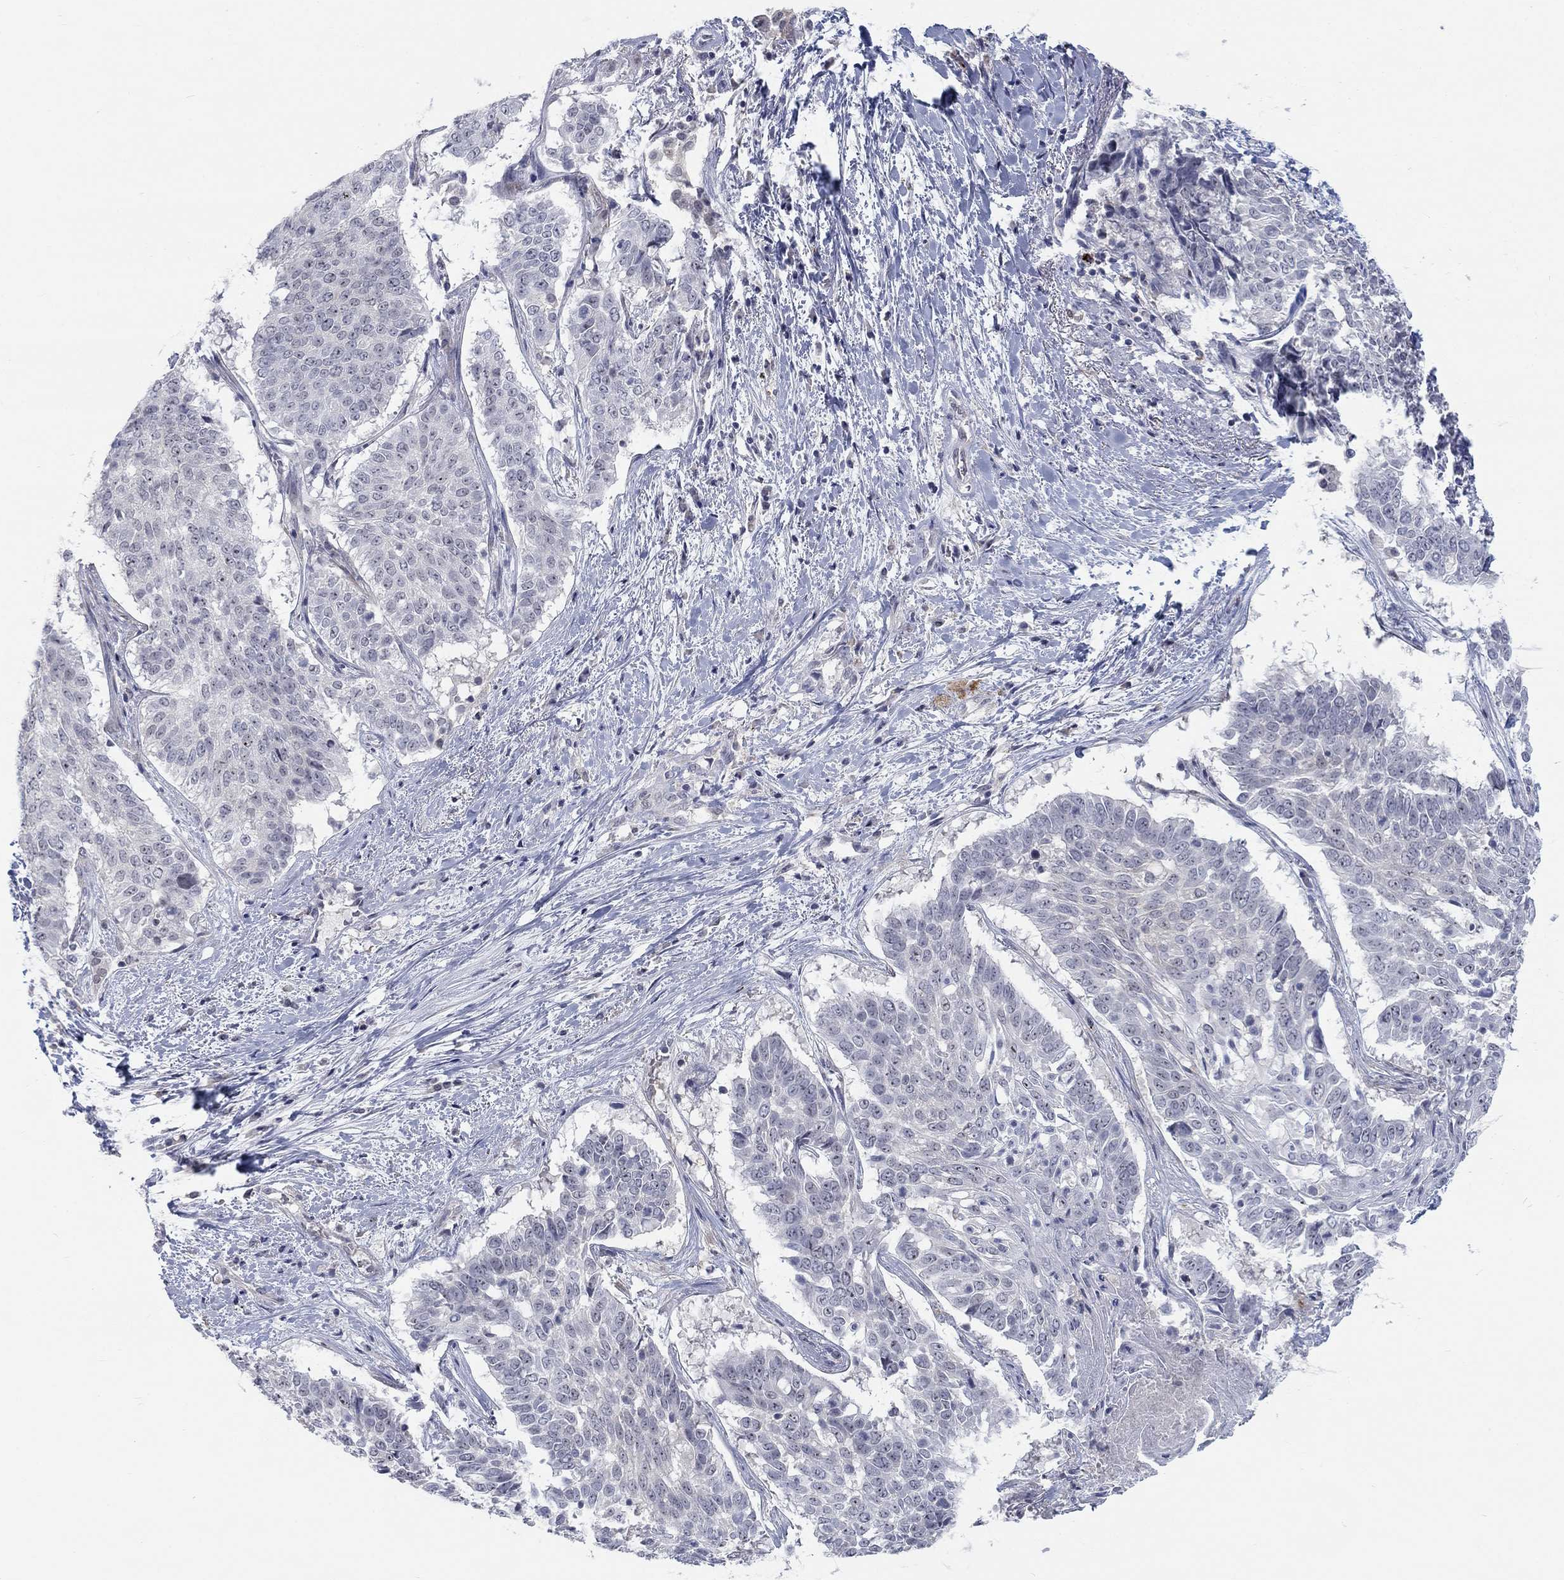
{"staining": {"intensity": "negative", "quantity": "none", "location": "none"}, "tissue": "lung cancer", "cell_type": "Tumor cells", "image_type": "cancer", "snomed": [{"axis": "morphology", "description": "Squamous cell carcinoma, NOS"}, {"axis": "topography", "description": "Lung"}], "caption": "This image is of squamous cell carcinoma (lung) stained with immunohistochemistry (IHC) to label a protein in brown with the nuclei are counter-stained blue. There is no staining in tumor cells. Brightfield microscopy of immunohistochemistry stained with DAB (brown) and hematoxylin (blue), captured at high magnification.", "gene": "MTSS2", "patient": {"sex": "male", "age": 64}}